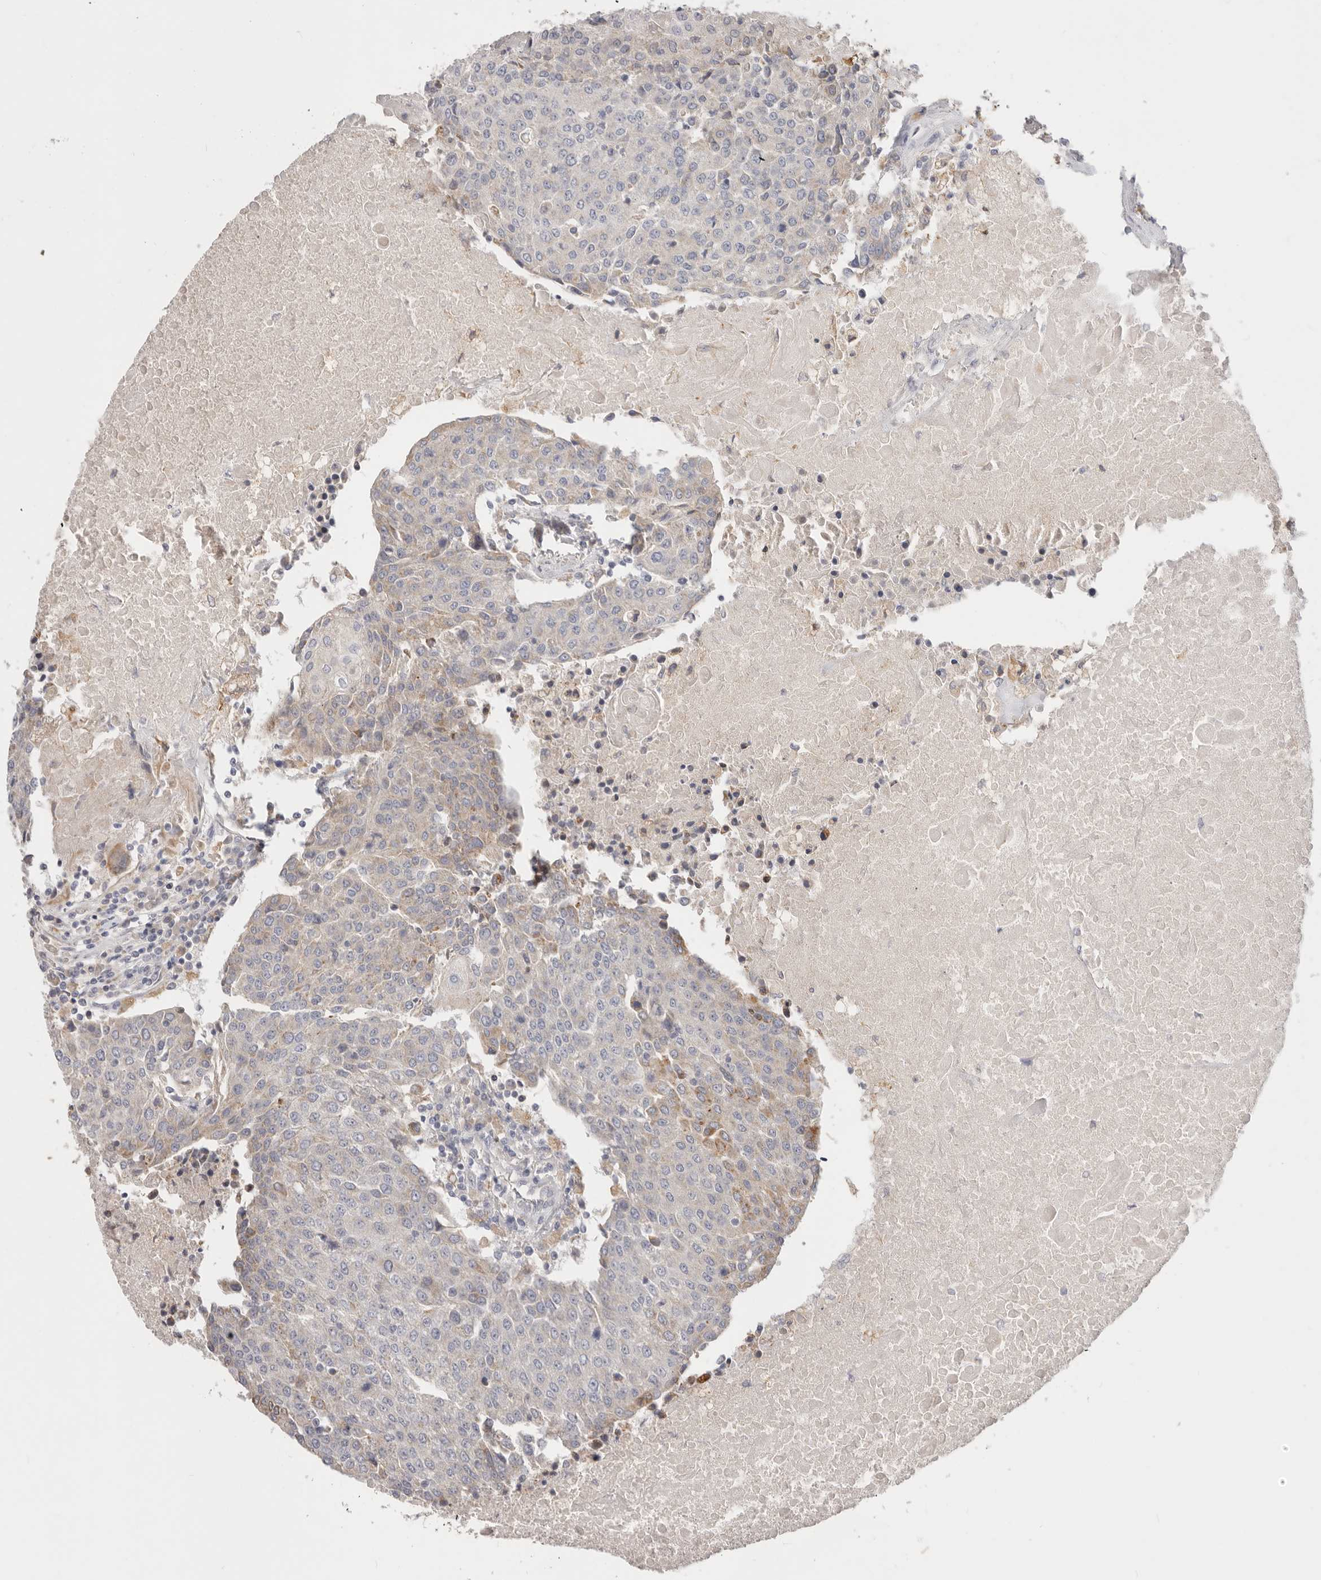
{"staining": {"intensity": "weak", "quantity": "<25%", "location": "cytoplasmic/membranous"}, "tissue": "urothelial cancer", "cell_type": "Tumor cells", "image_type": "cancer", "snomed": [{"axis": "morphology", "description": "Urothelial carcinoma, High grade"}, {"axis": "topography", "description": "Urinary bladder"}], "caption": "Human urothelial cancer stained for a protein using immunohistochemistry (IHC) exhibits no positivity in tumor cells.", "gene": "TFB2M", "patient": {"sex": "female", "age": 85}}